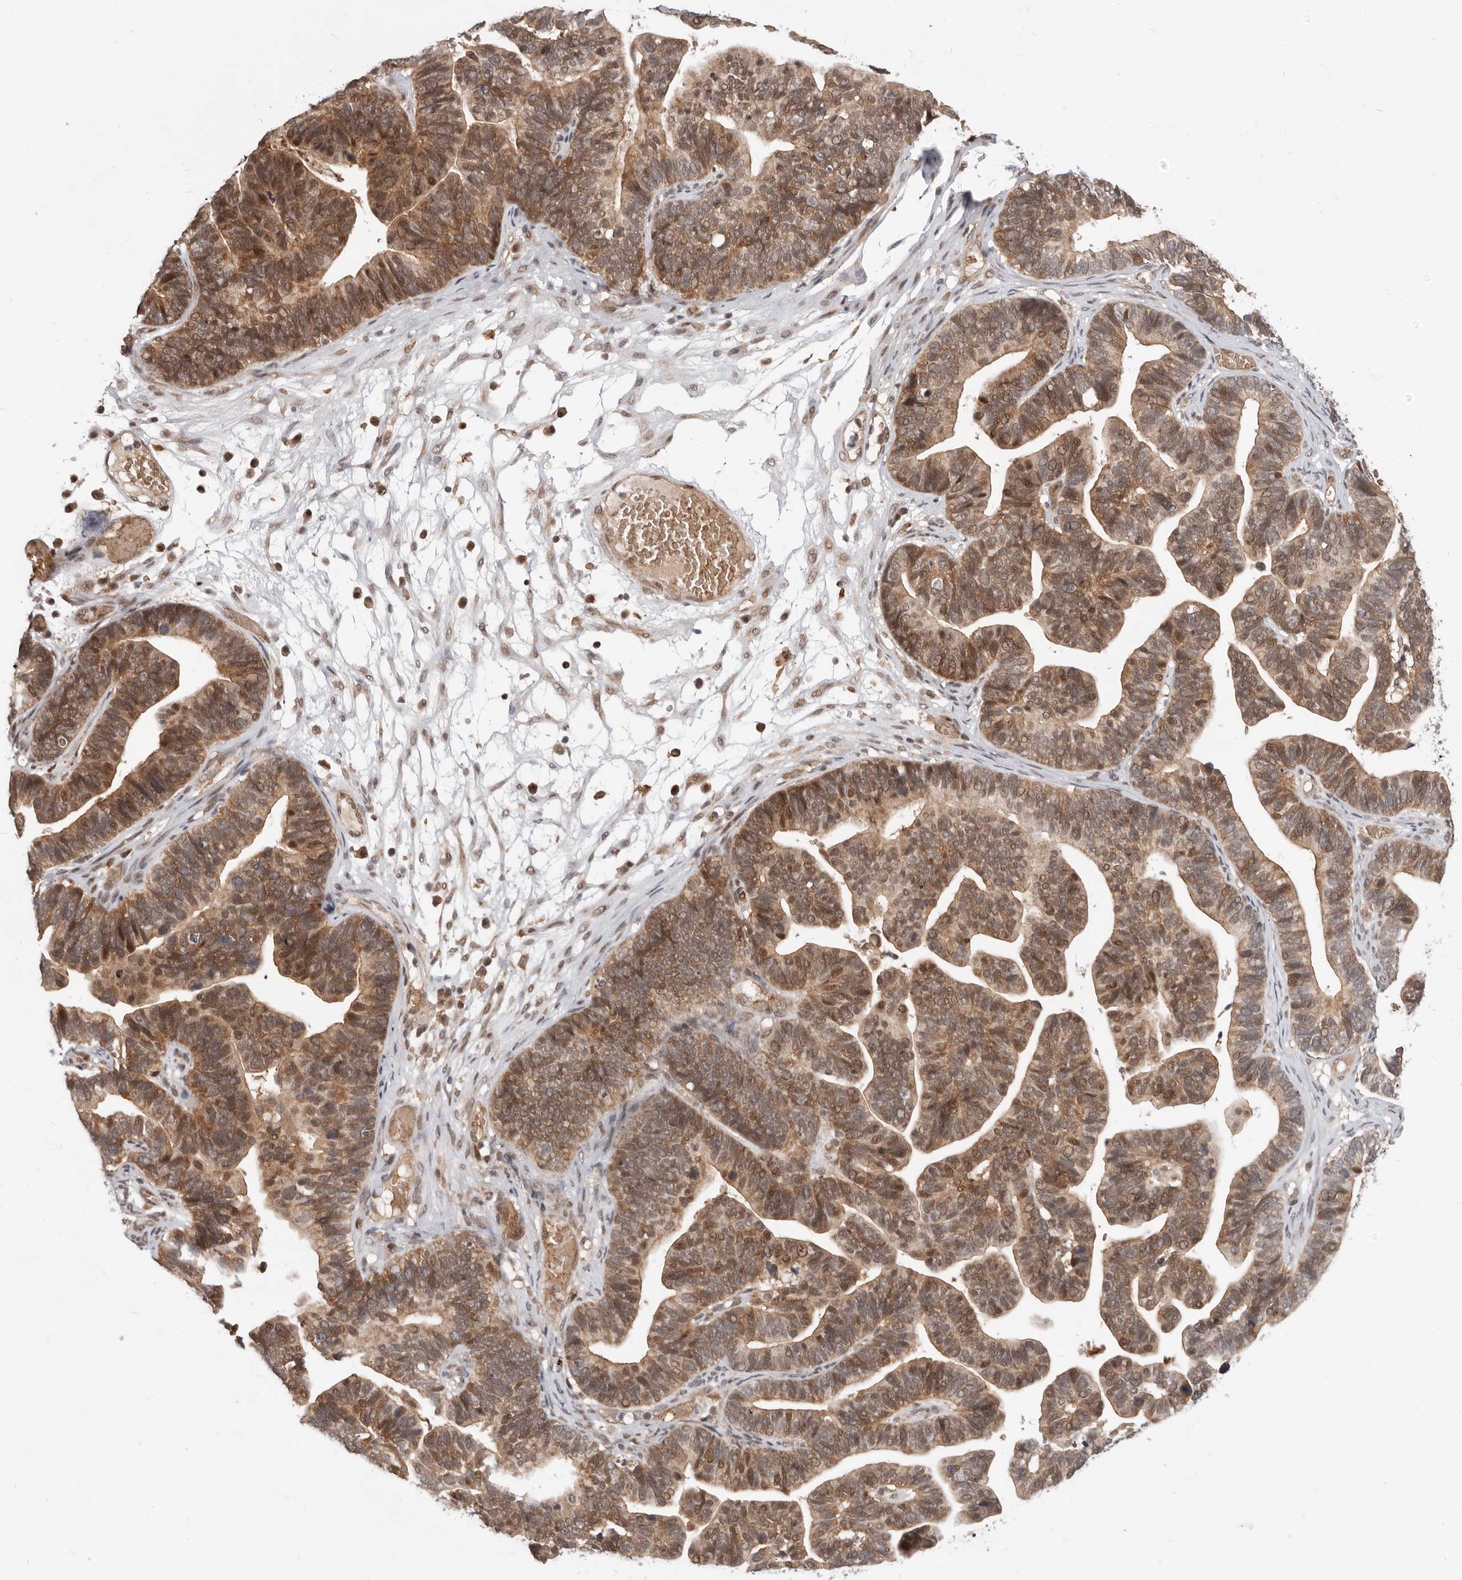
{"staining": {"intensity": "moderate", "quantity": ">75%", "location": "cytoplasmic/membranous,nuclear"}, "tissue": "ovarian cancer", "cell_type": "Tumor cells", "image_type": "cancer", "snomed": [{"axis": "morphology", "description": "Cystadenocarcinoma, serous, NOS"}, {"axis": "topography", "description": "Ovary"}], "caption": "The histopathology image exhibits a brown stain indicating the presence of a protein in the cytoplasmic/membranous and nuclear of tumor cells in ovarian cancer (serous cystadenocarcinoma).", "gene": "NCOA3", "patient": {"sex": "female", "age": 56}}